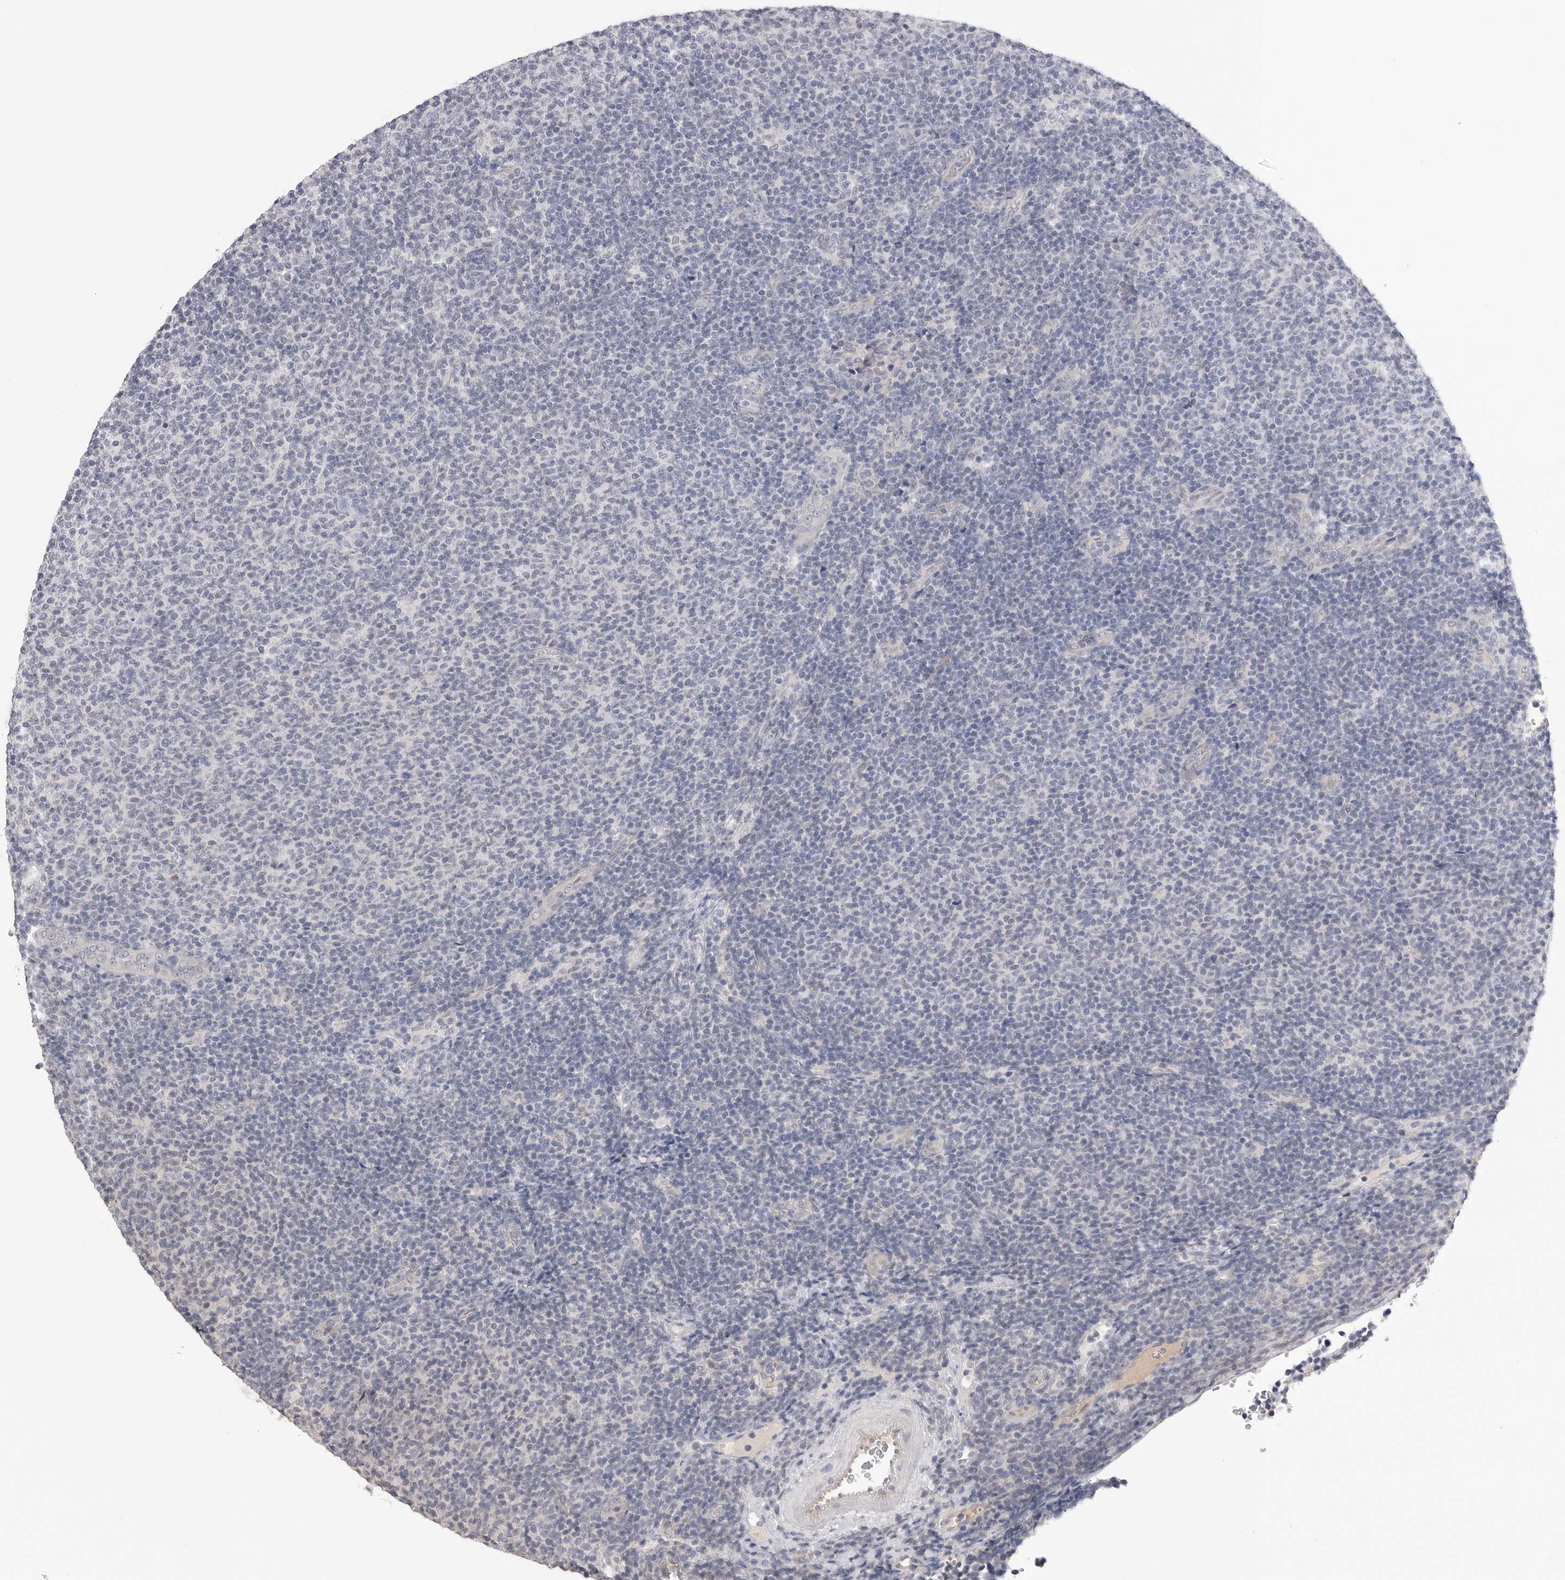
{"staining": {"intensity": "negative", "quantity": "none", "location": "none"}, "tissue": "lymphoma", "cell_type": "Tumor cells", "image_type": "cancer", "snomed": [{"axis": "morphology", "description": "Malignant lymphoma, non-Hodgkin's type, Low grade"}, {"axis": "topography", "description": "Lymph node"}], "caption": "DAB (3,3'-diaminobenzidine) immunohistochemical staining of lymphoma demonstrates no significant staining in tumor cells.", "gene": "DLGAP3", "patient": {"sex": "male", "age": 66}}